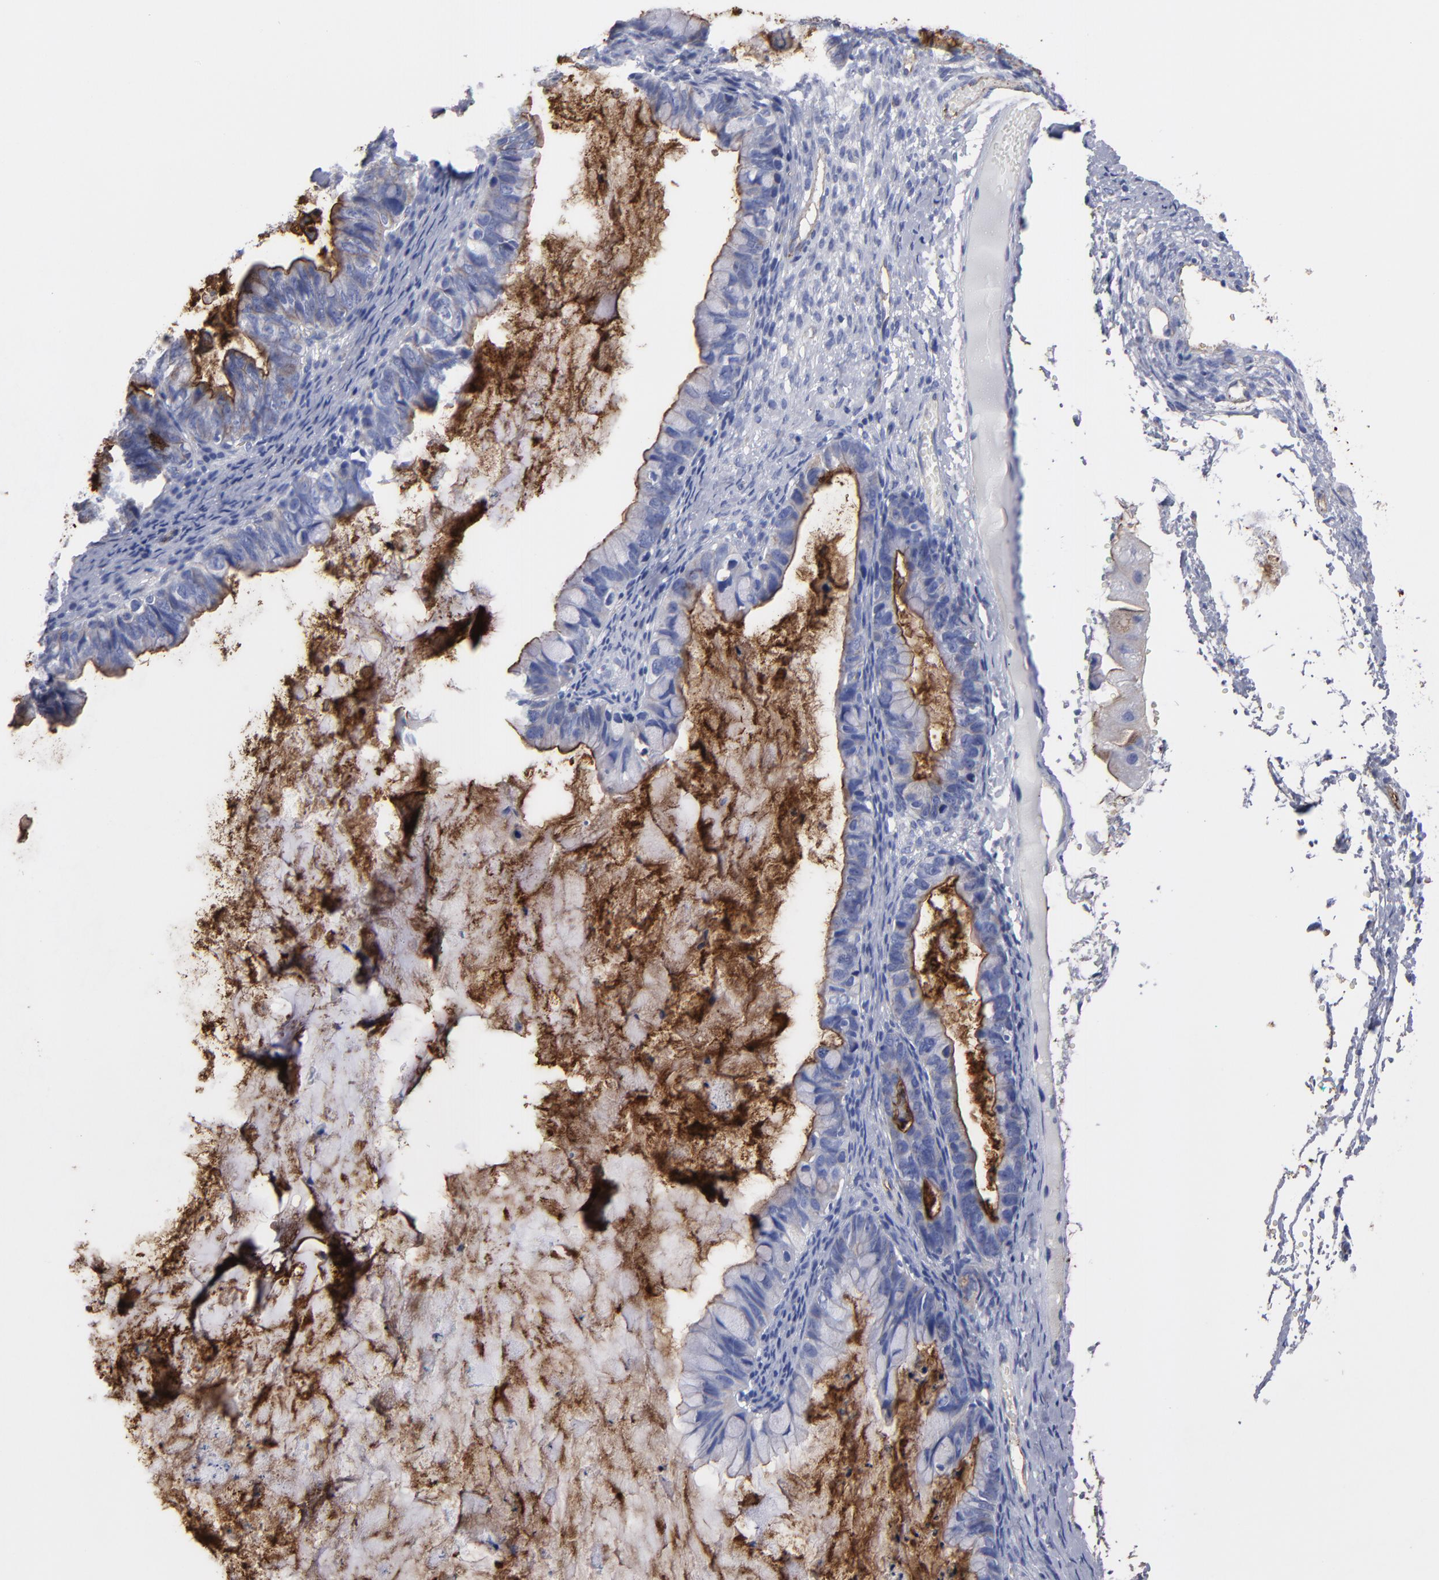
{"staining": {"intensity": "weak", "quantity": "<25%", "location": "cytoplasmic/membranous"}, "tissue": "ovarian cancer", "cell_type": "Tumor cells", "image_type": "cancer", "snomed": [{"axis": "morphology", "description": "Cystadenocarcinoma, mucinous, NOS"}, {"axis": "topography", "description": "Ovary"}], "caption": "Tumor cells show no significant protein positivity in ovarian cancer (mucinous cystadenocarcinoma).", "gene": "TM4SF1", "patient": {"sex": "female", "age": 36}}